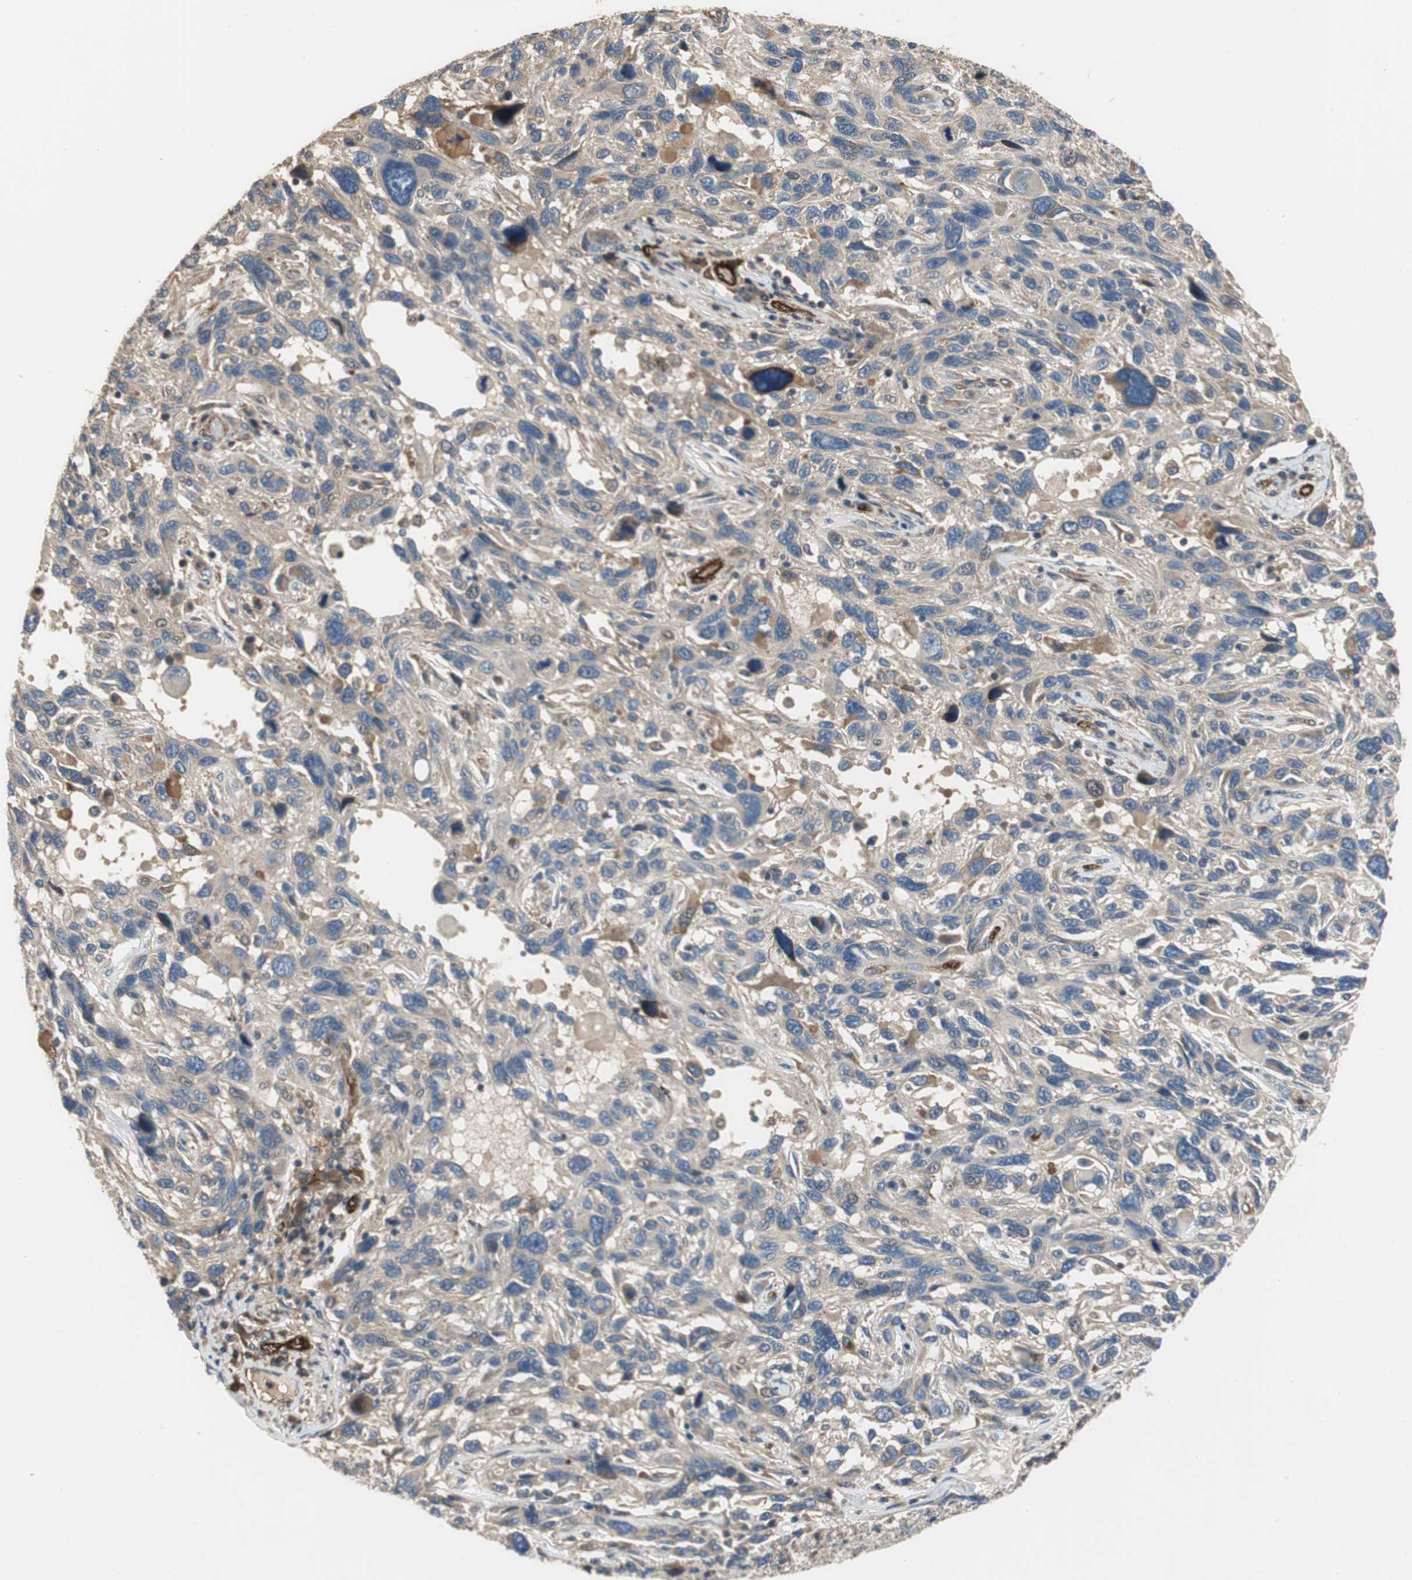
{"staining": {"intensity": "negative", "quantity": "none", "location": "none"}, "tissue": "melanoma", "cell_type": "Tumor cells", "image_type": "cancer", "snomed": [{"axis": "morphology", "description": "Malignant melanoma, NOS"}, {"axis": "topography", "description": "Skin"}], "caption": "Melanoma stained for a protein using immunohistochemistry exhibits no expression tumor cells.", "gene": "ALPL", "patient": {"sex": "male", "age": 53}}